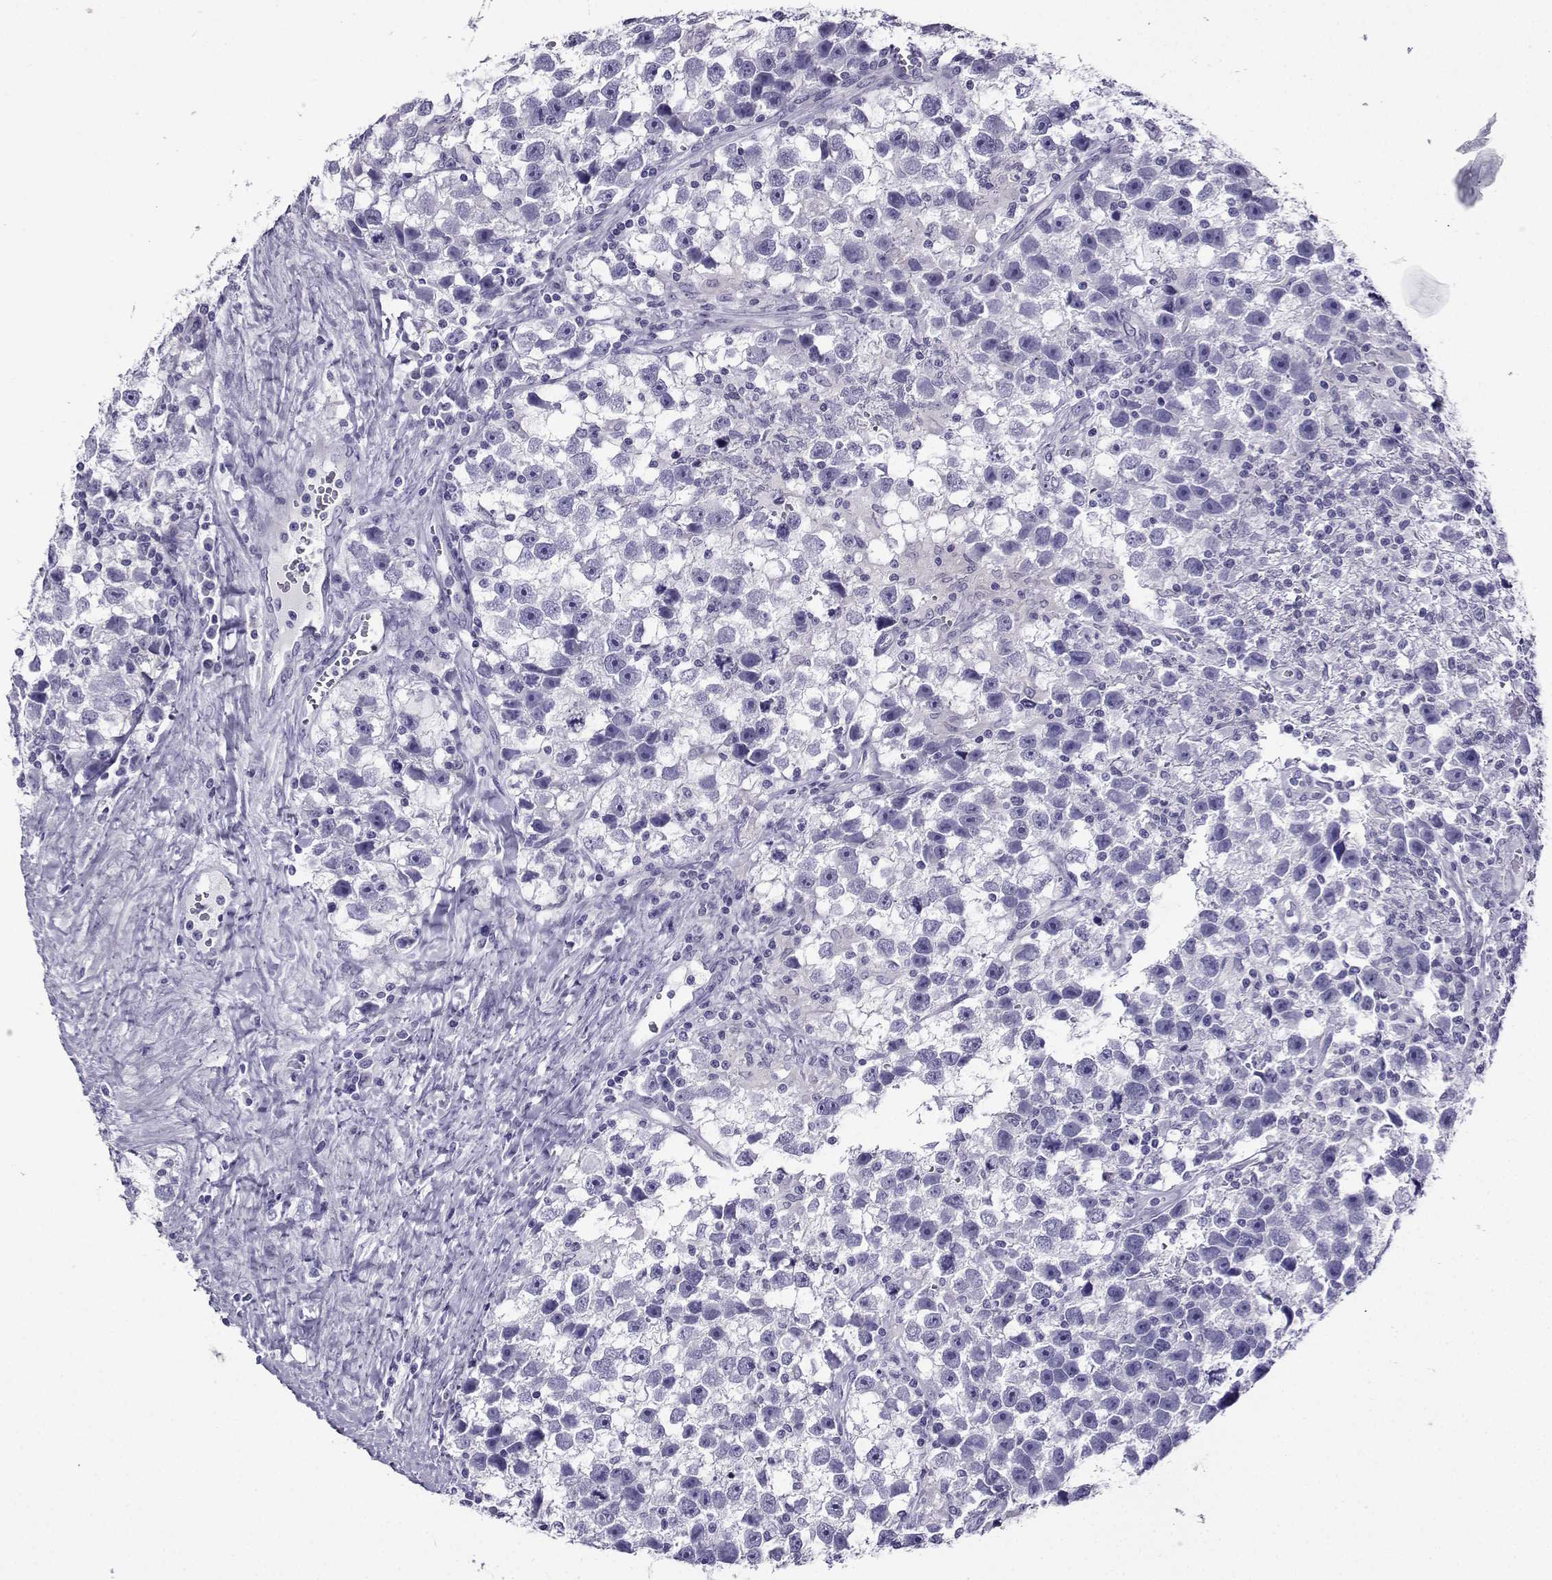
{"staining": {"intensity": "negative", "quantity": "none", "location": "none"}, "tissue": "testis cancer", "cell_type": "Tumor cells", "image_type": "cancer", "snomed": [{"axis": "morphology", "description": "Seminoma, NOS"}, {"axis": "topography", "description": "Testis"}], "caption": "Testis cancer (seminoma) was stained to show a protein in brown. There is no significant positivity in tumor cells.", "gene": "CRYBB1", "patient": {"sex": "male", "age": 43}}